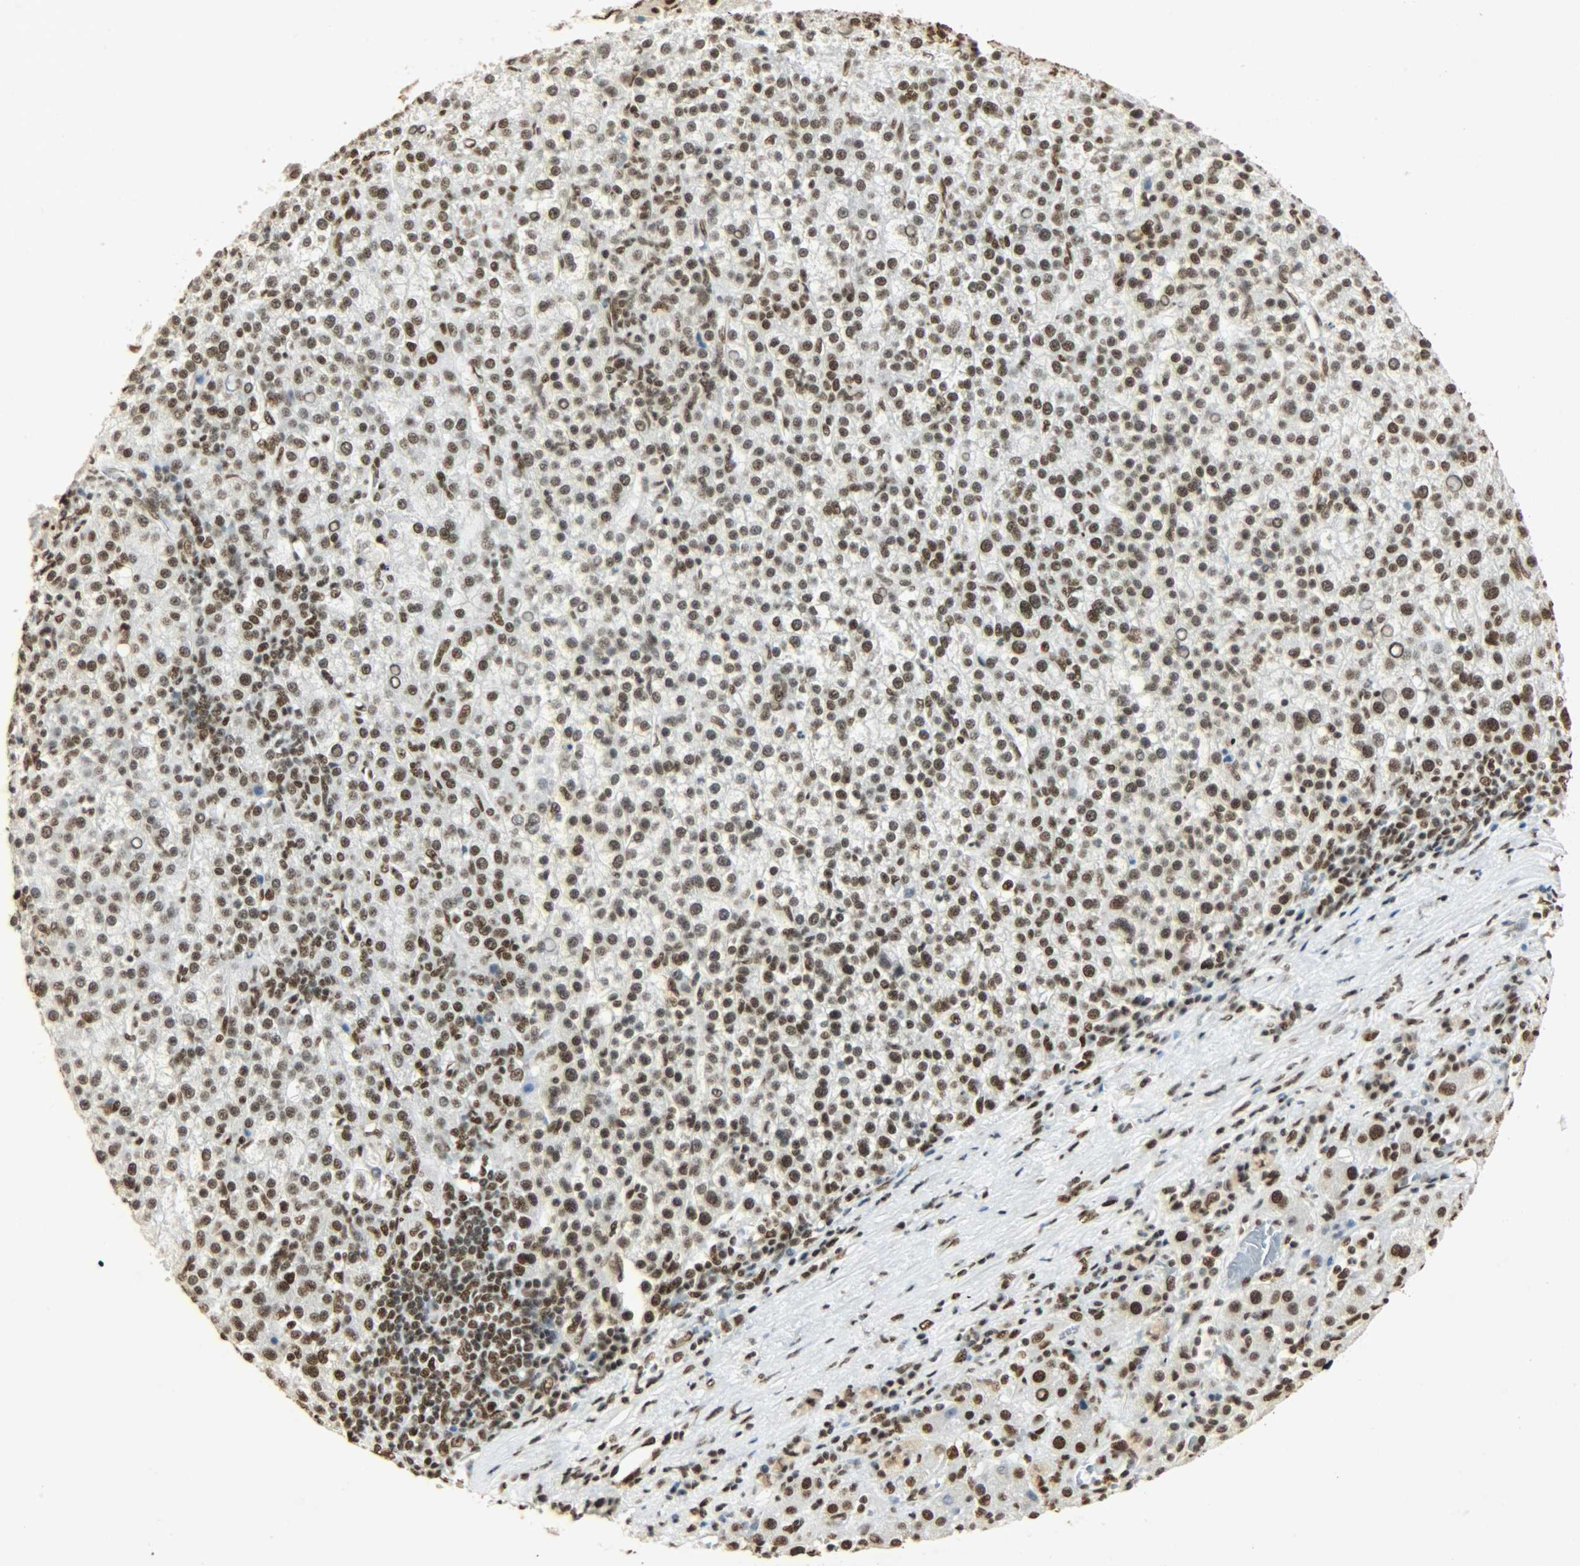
{"staining": {"intensity": "strong", "quantity": ">75%", "location": "nuclear"}, "tissue": "liver cancer", "cell_type": "Tumor cells", "image_type": "cancer", "snomed": [{"axis": "morphology", "description": "Carcinoma, Hepatocellular, NOS"}, {"axis": "topography", "description": "Liver"}], "caption": "Liver cancer tissue displays strong nuclear expression in approximately >75% of tumor cells", "gene": "KHDRBS1", "patient": {"sex": "female", "age": 58}}